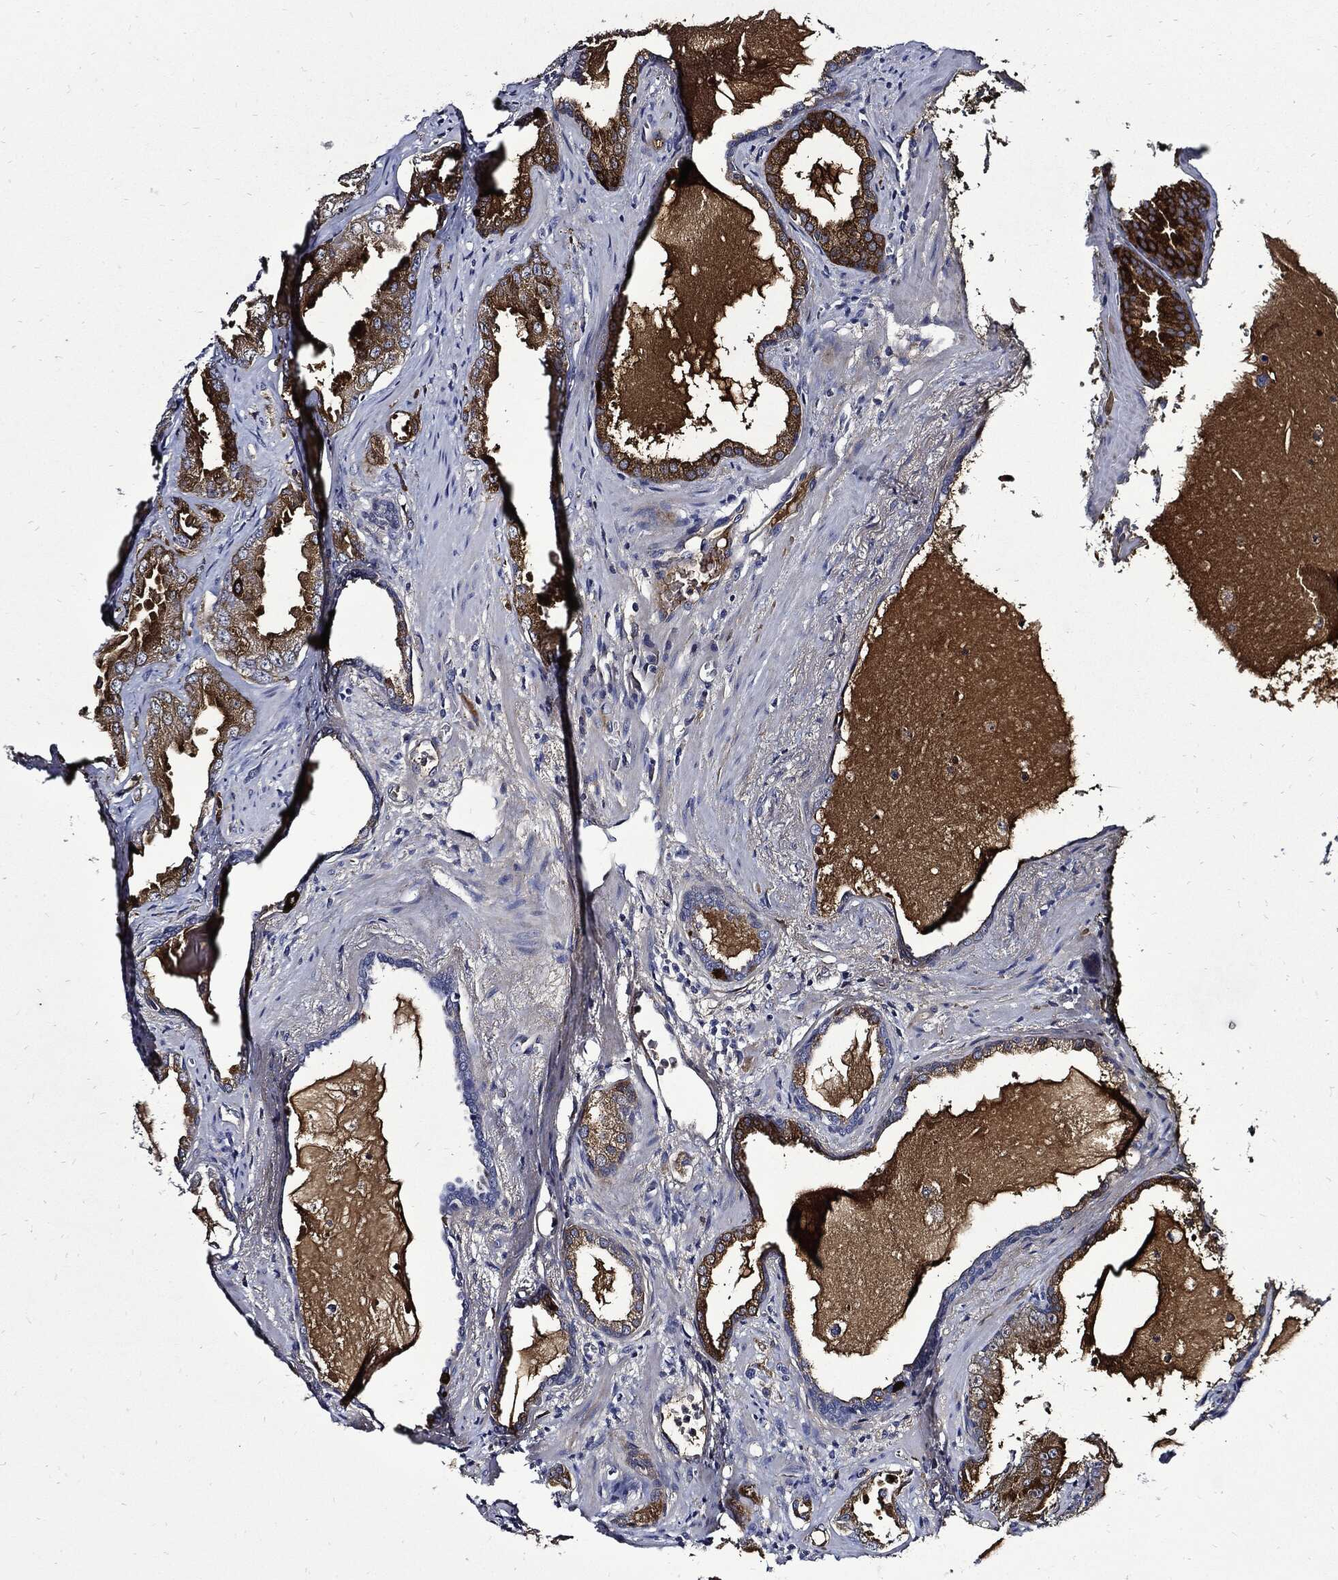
{"staining": {"intensity": "strong", "quantity": "25%-75%", "location": "cytoplasmic/membranous"}, "tissue": "prostate cancer", "cell_type": "Tumor cells", "image_type": "cancer", "snomed": [{"axis": "morphology", "description": "Adenocarcinoma, Low grade"}, {"axis": "topography", "description": "Prostate"}], "caption": "Immunohistochemistry (IHC) staining of prostate cancer, which displays high levels of strong cytoplasmic/membranous staining in about 25%-75% of tumor cells indicating strong cytoplasmic/membranous protein staining. The staining was performed using DAB (brown) for protein detection and nuclei were counterstained in hematoxylin (blue).", "gene": "CPE", "patient": {"sex": "male", "age": 62}}